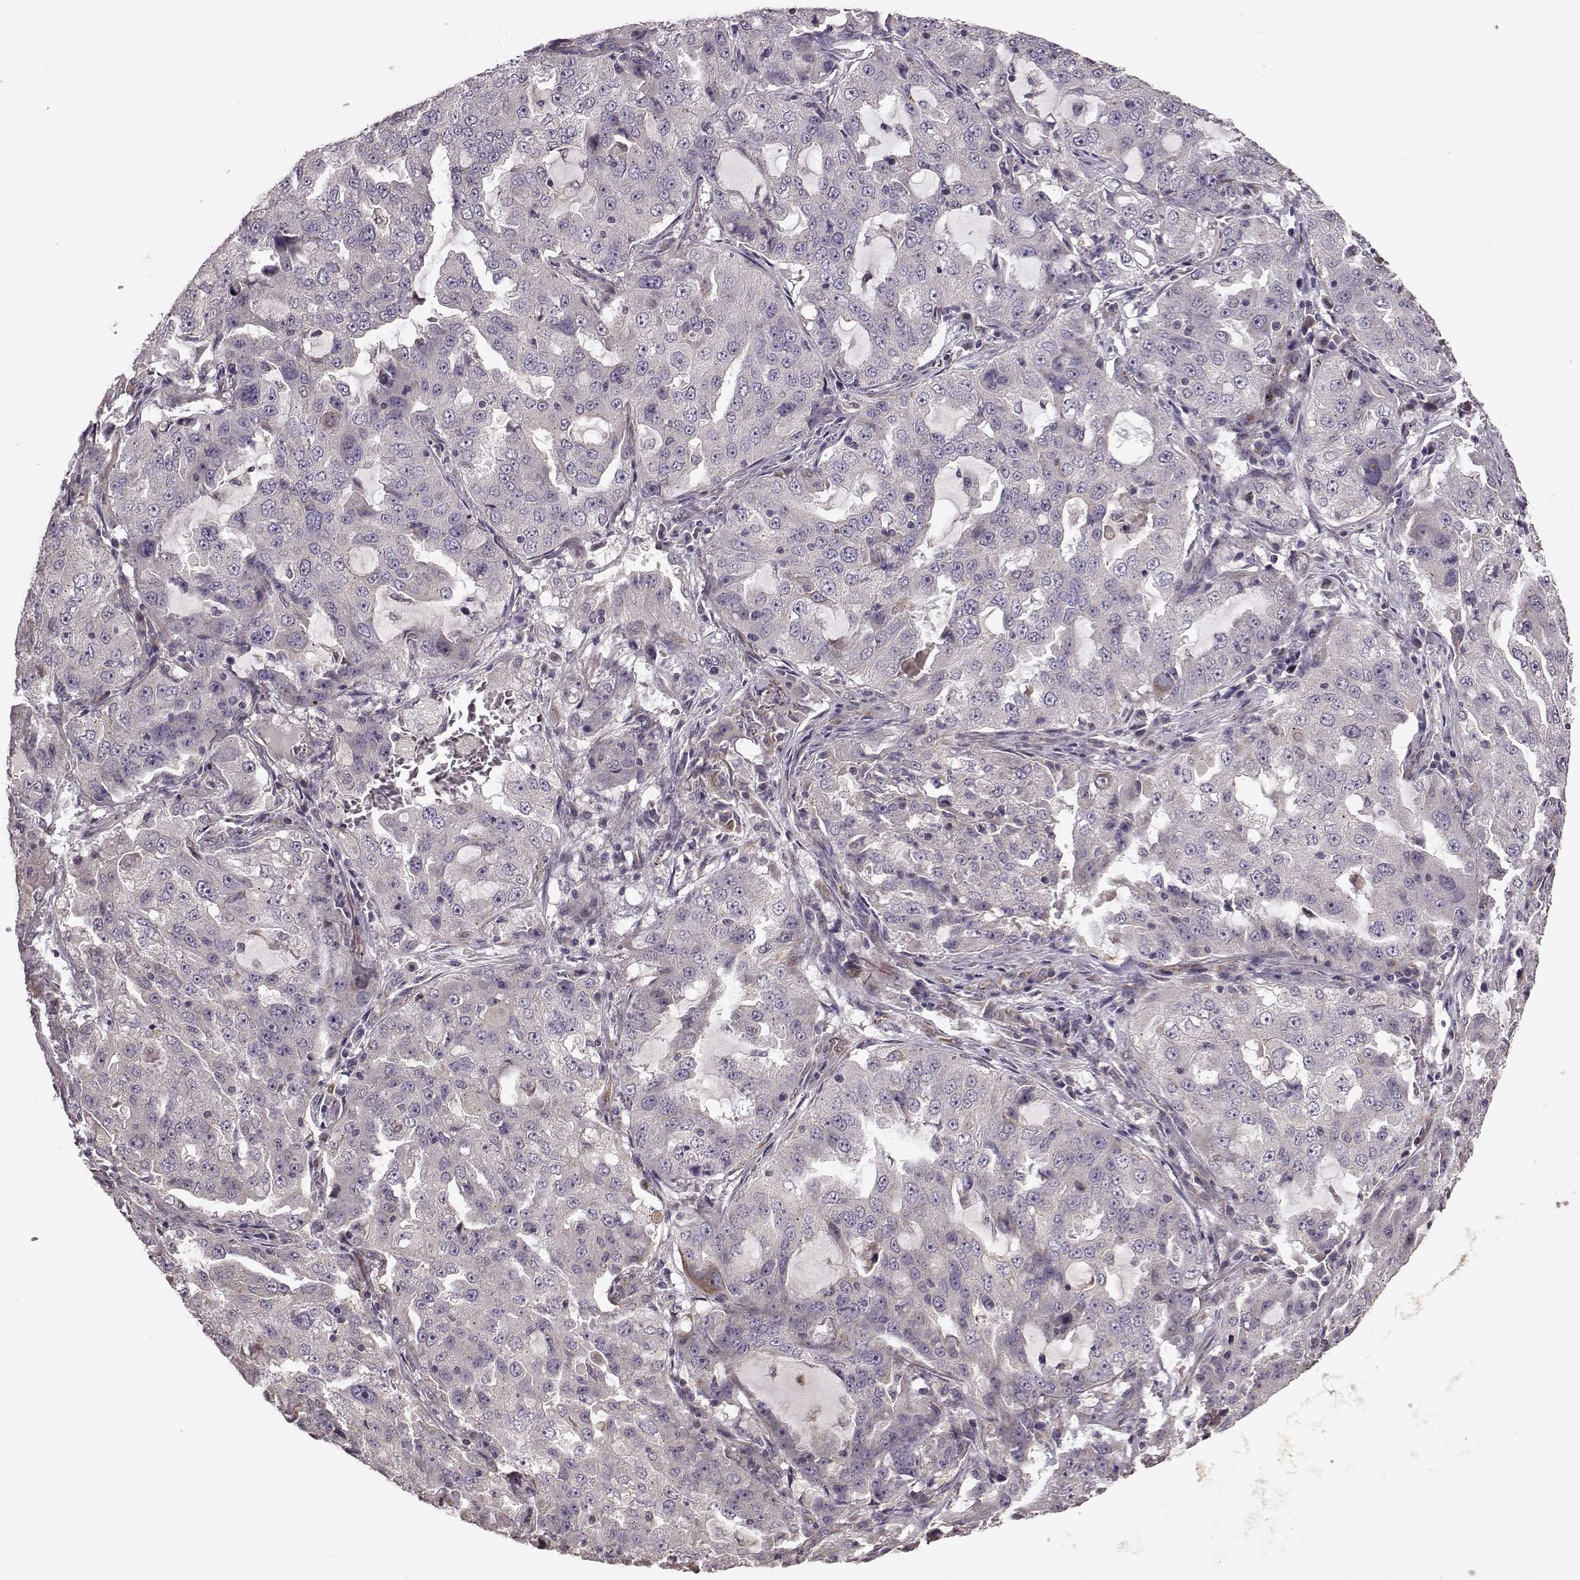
{"staining": {"intensity": "negative", "quantity": "none", "location": "none"}, "tissue": "lung cancer", "cell_type": "Tumor cells", "image_type": "cancer", "snomed": [{"axis": "morphology", "description": "Adenocarcinoma, NOS"}, {"axis": "topography", "description": "Lung"}], "caption": "This is an IHC histopathology image of lung adenocarcinoma. There is no staining in tumor cells.", "gene": "NTF3", "patient": {"sex": "female", "age": 61}}